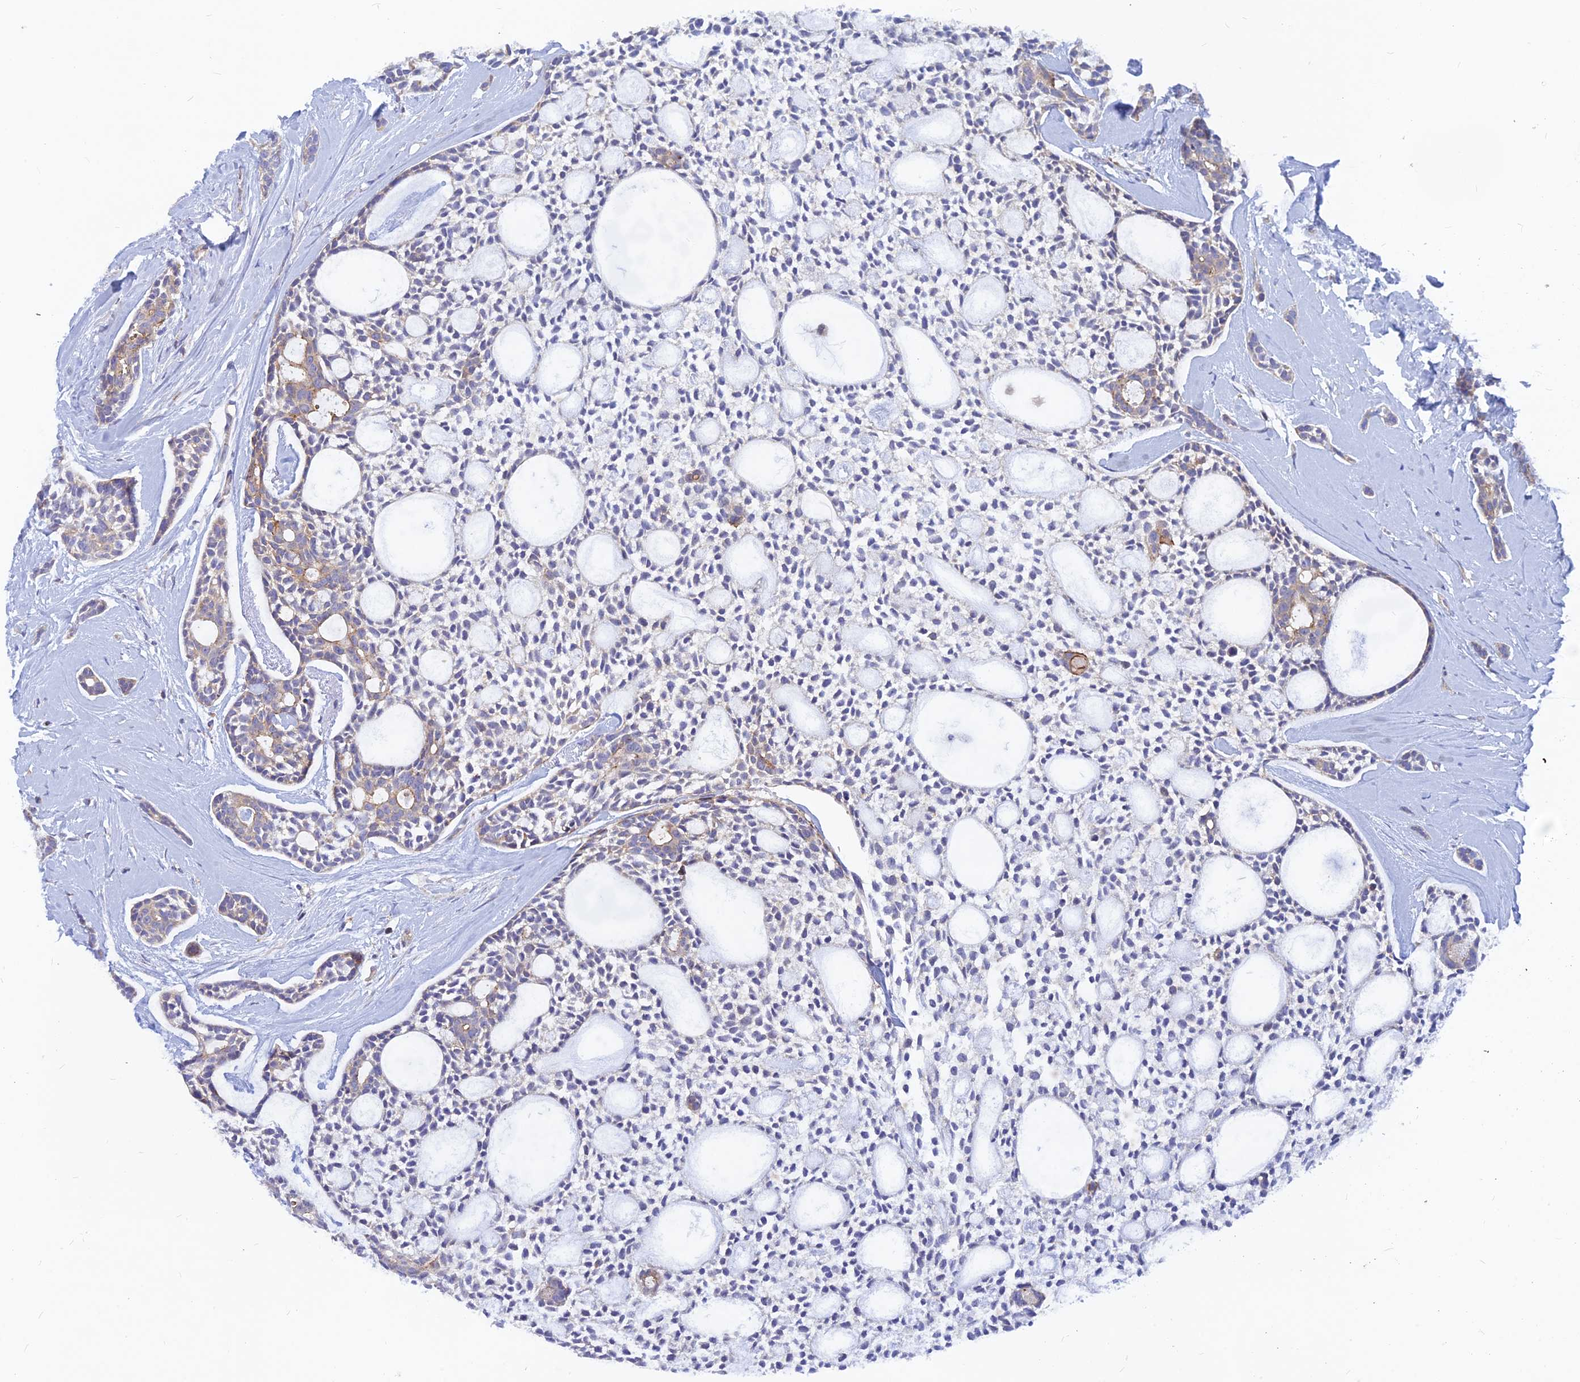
{"staining": {"intensity": "weak", "quantity": "<25%", "location": "cytoplasmic/membranous"}, "tissue": "head and neck cancer", "cell_type": "Tumor cells", "image_type": "cancer", "snomed": [{"axis": "morphology", "description": "Adenocarcinoma, NOS"}, {"axis": "topography", "description": "Subcutis"}, {"axis": "topography", "description": "Head-Neck"}], "caption": "The immunohistochemistry photomicrograph has no significant staining in tumor cells of head and neck adenocarcinoma tissue.", "gene": "DNAJC16", "patient": {"sex": "female", "age": 73}}